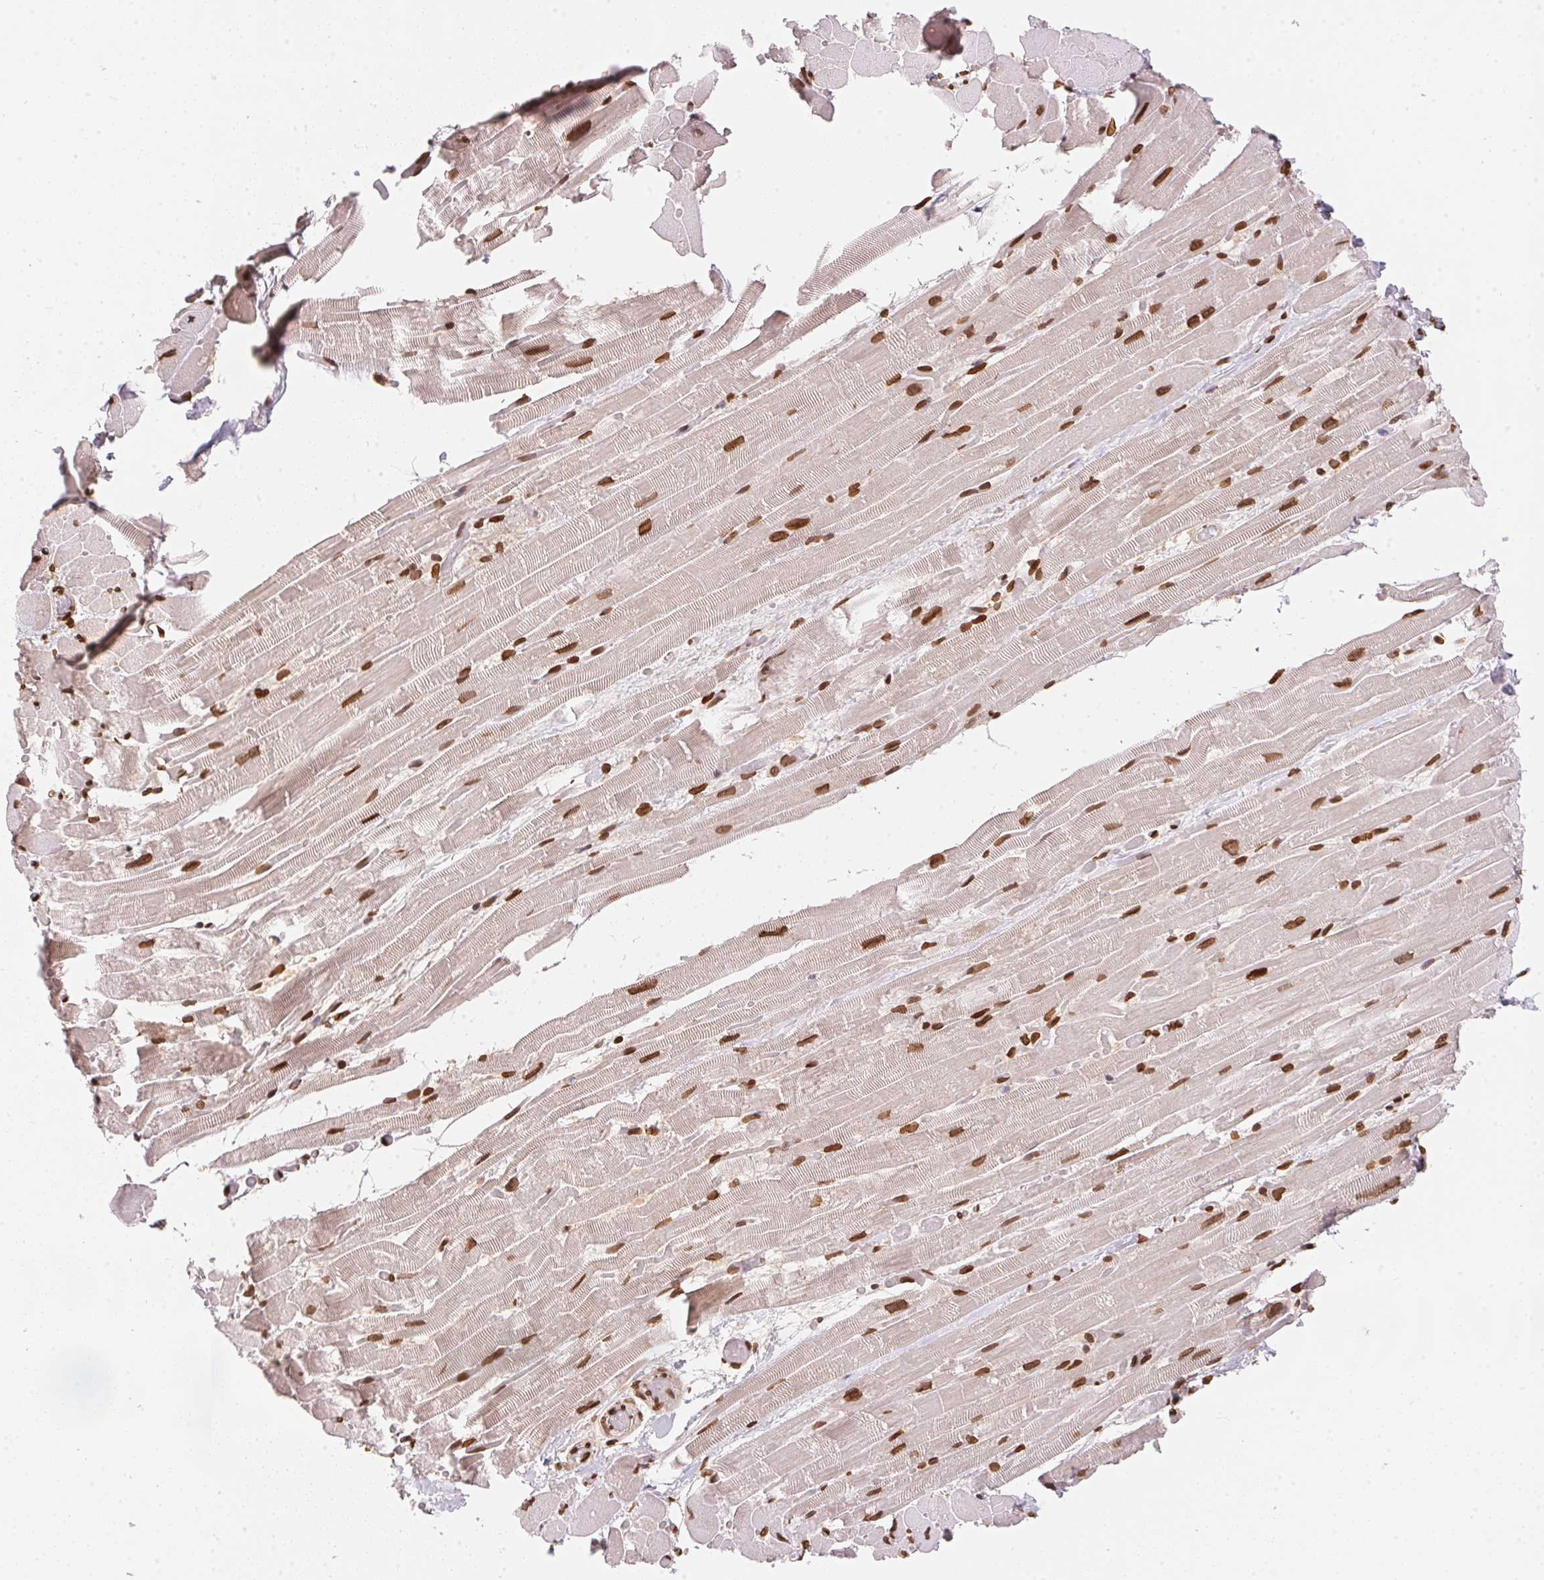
{"staining": {"intensity": "strong", "quantity": ">75%", "location": "cytoplasmic/membranous,nuclear"}, "tissue": "heart muscle", "cell_type": "Cardiomyocytes", "image_type": "normal", "snomed": [{"axis": "morphology", "description": "Normal tissue, NOS"}, {"axis": "topography", "description": "Heart"}], "caption": "Immunohistochemistry of benign heart muscle shows high levels of strong cytoplasmic/membranous,nuclear staining in about >75% of cardiomyocytes.", "gene": "SAP30BP", "patient": {"sex": "male", "age": 37}}